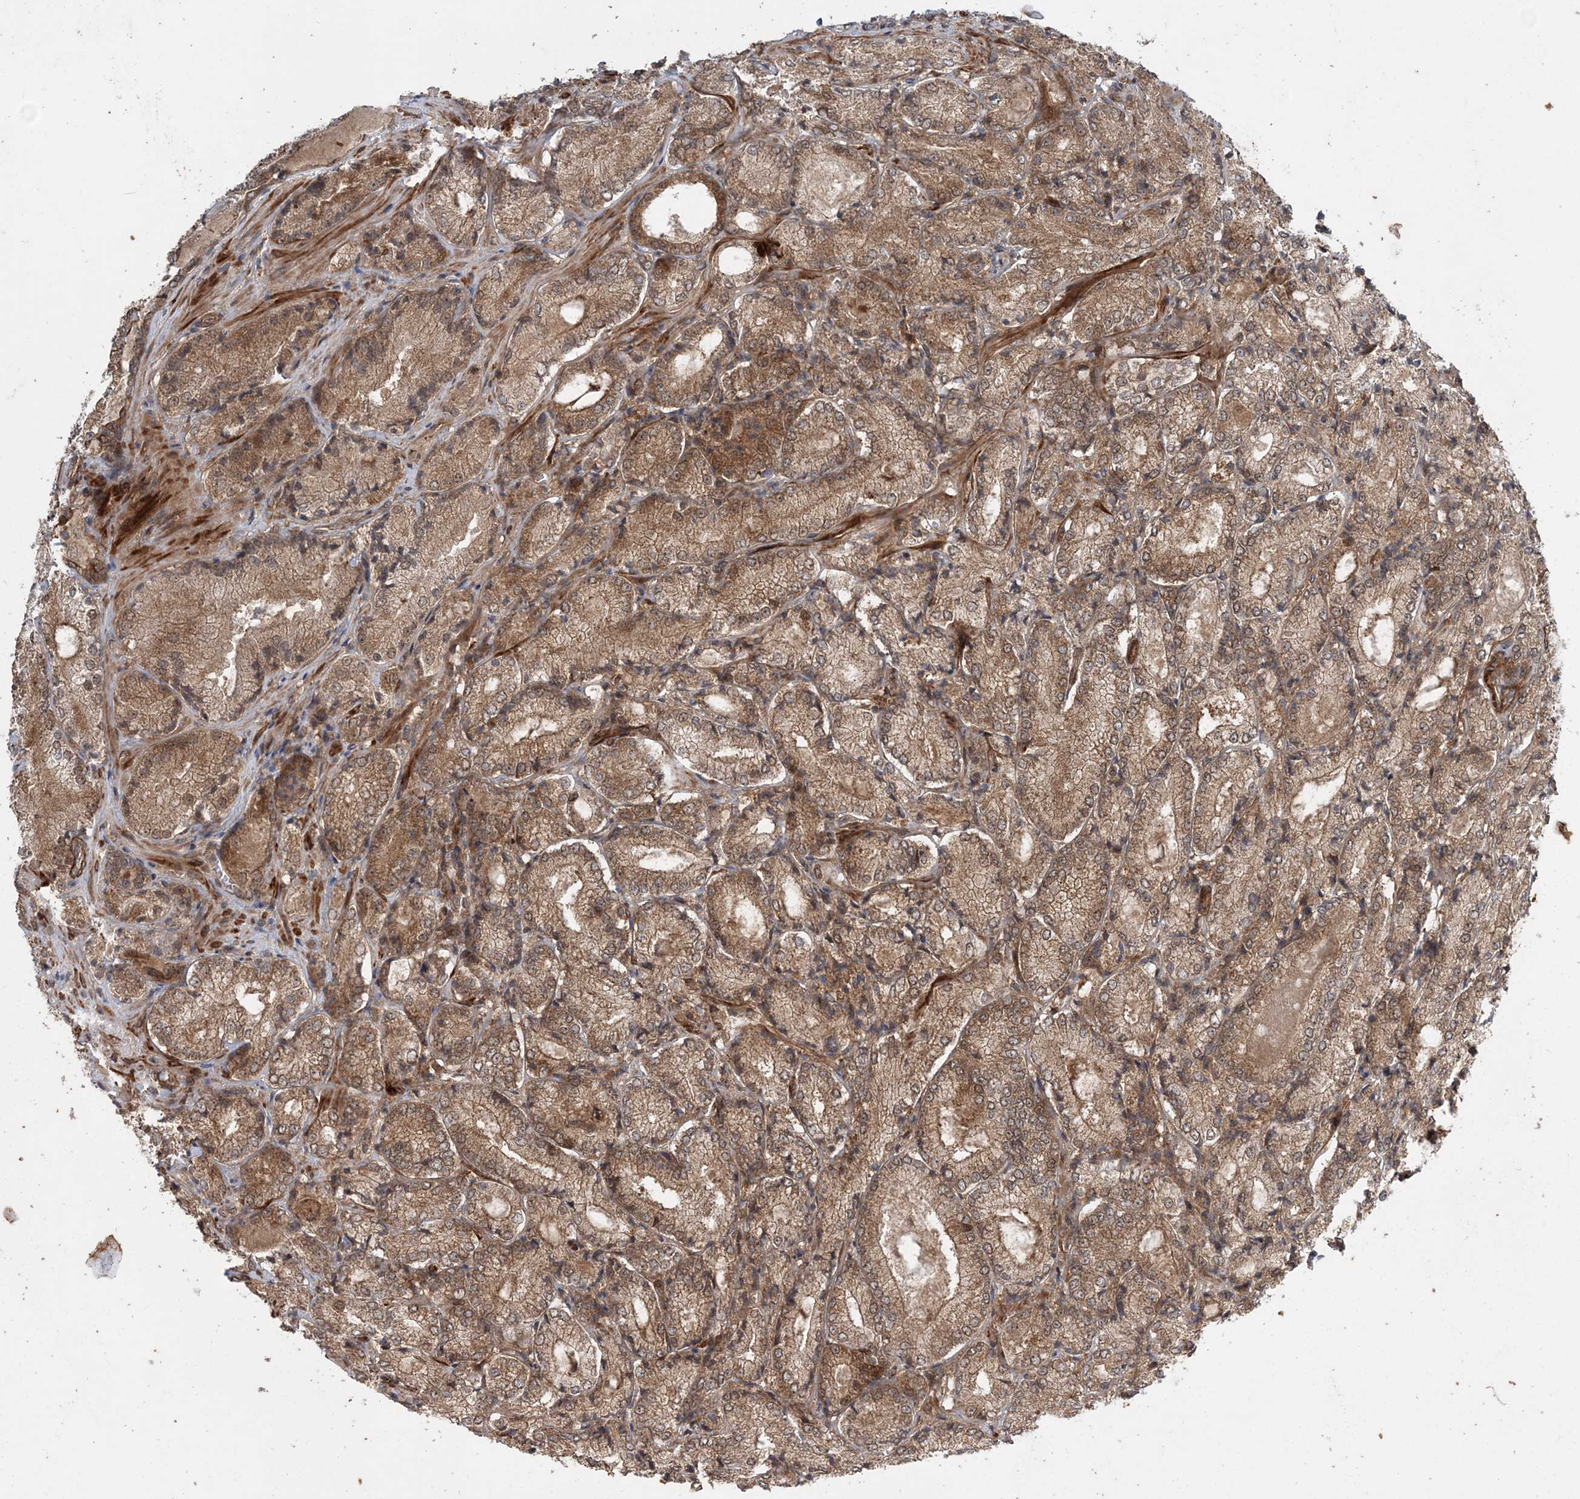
{"staining": {"intensity": "moderate", "quantity": ">75%", "location": "cytoplasmic/membranous,nuclear"}, "tissue": "prostate cancer", "cell_type": "Tumor cells", "image_type": "cancer", "snomed": [{"axis": "morphology", "description": "Adenocarcinoma, Low grade"}, {"axis": "topography", "description": "Prostate"}], "caption": "This photomicrograph demonstrates immunohistochemistry (IHC) staining of human prostate cancer, with medium moderate cytoplasmic/membranous and nuclear positivity in about >75% of tumor cells.", "gene": "UBTD2", "patient": {"sex": "male", "age": 74}}